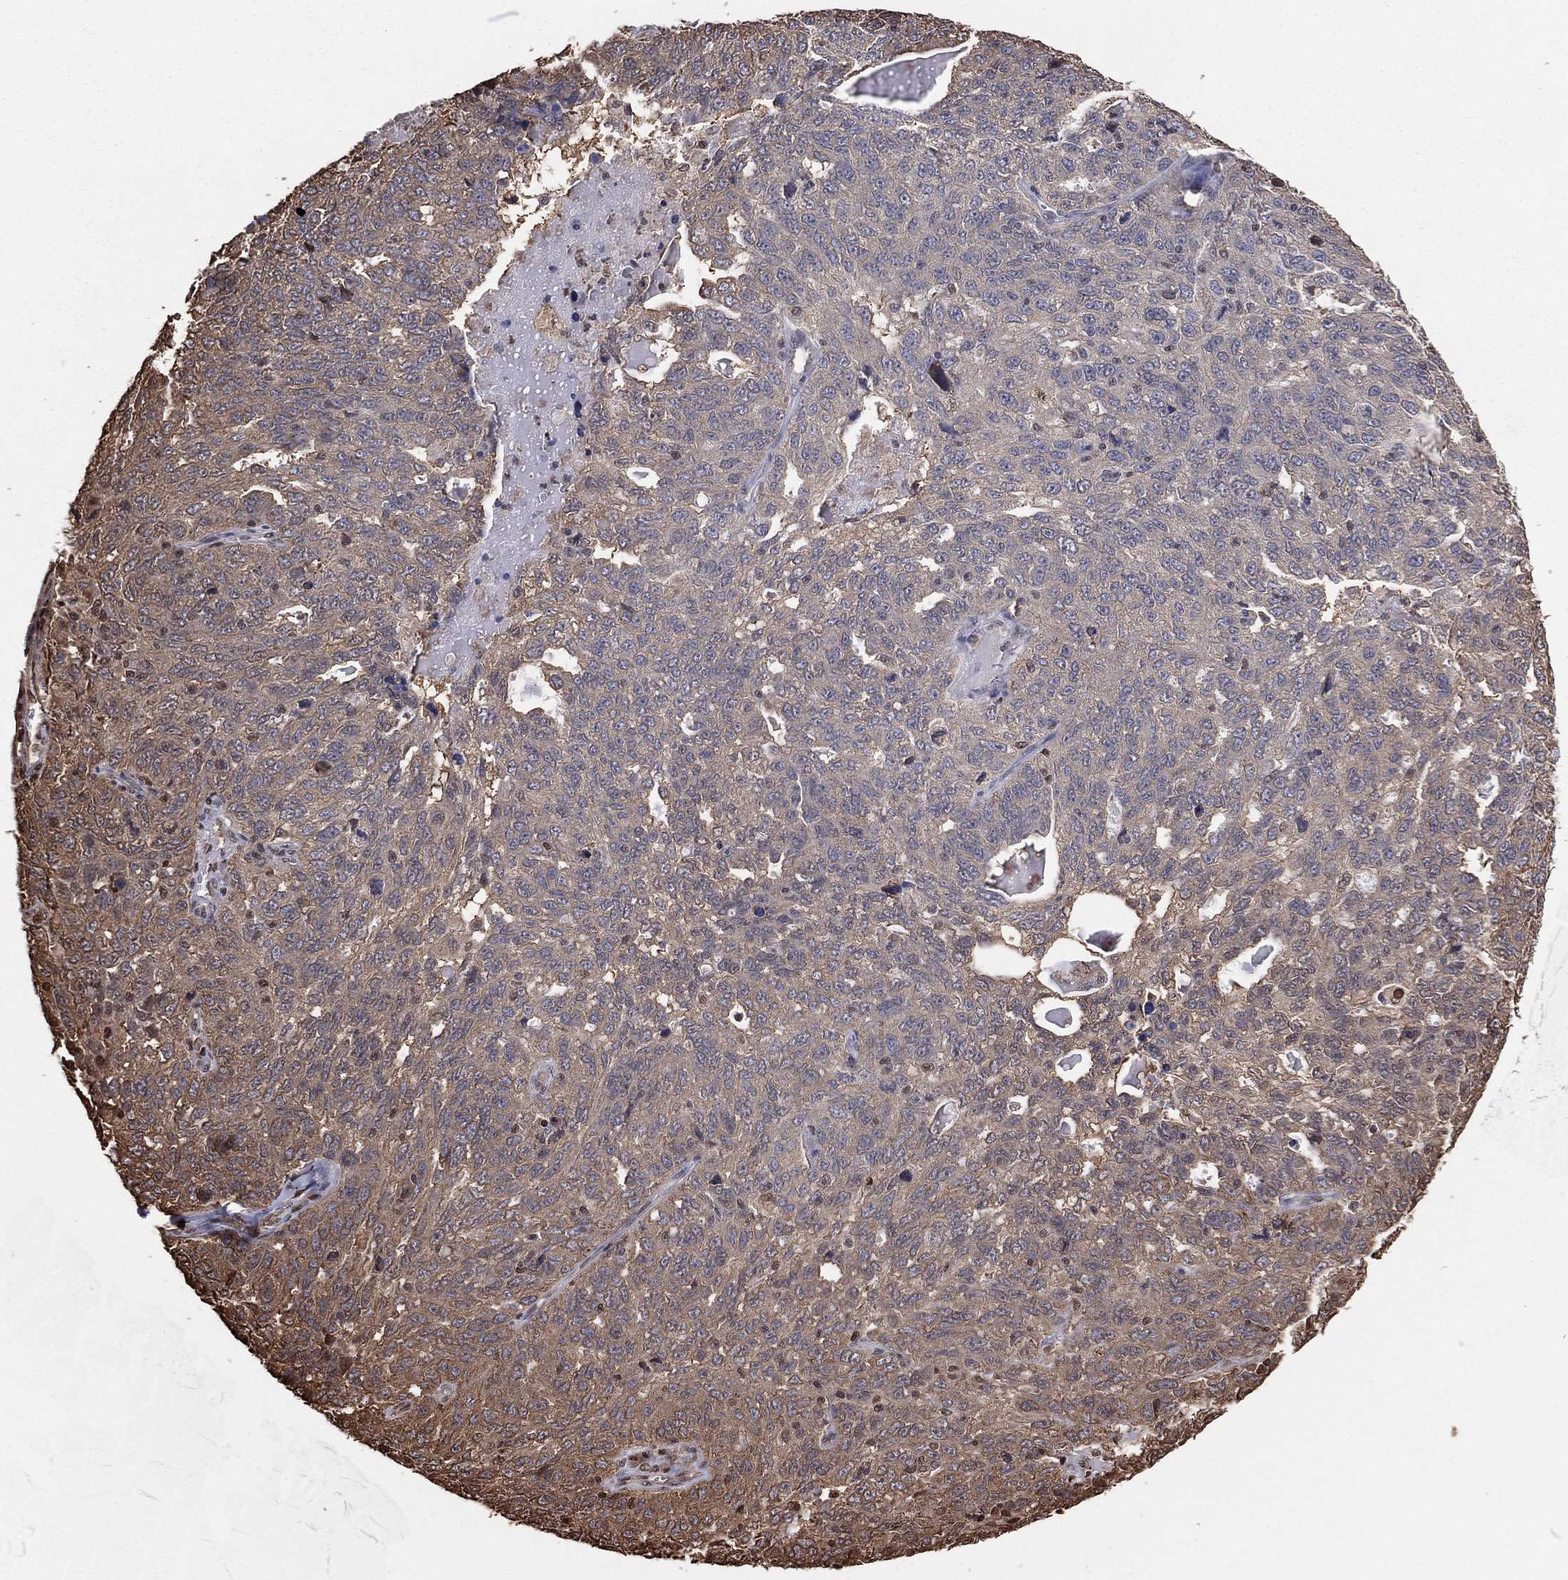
{"staining": {"intensity": "weak", "quantity": "25%-75%", "location": "cytoplasmic/membranous"}, "tissue": "ovarian cancer", "cell_type": "Tumor cells", "image_type": "cancer", "snomed": [{"axis": "morphology", "description": "Cystadenocarcinoma, serous, NOS"}, {"axis": "topography", "description": "Ovary"}], "caption": "Immunohistochemistry (IHC) image of neoplastic tissue: human ovarian cancer stained using immunohistochemistry (IHC) displays low levels of weak protein expression localized specifically in the cytoplasmic/membranous of tumor cells, appearing as a cytoplasmic/membranous brown color.", "gene": "GAPDH", "patient": {"sex": "female", "age": 71}}